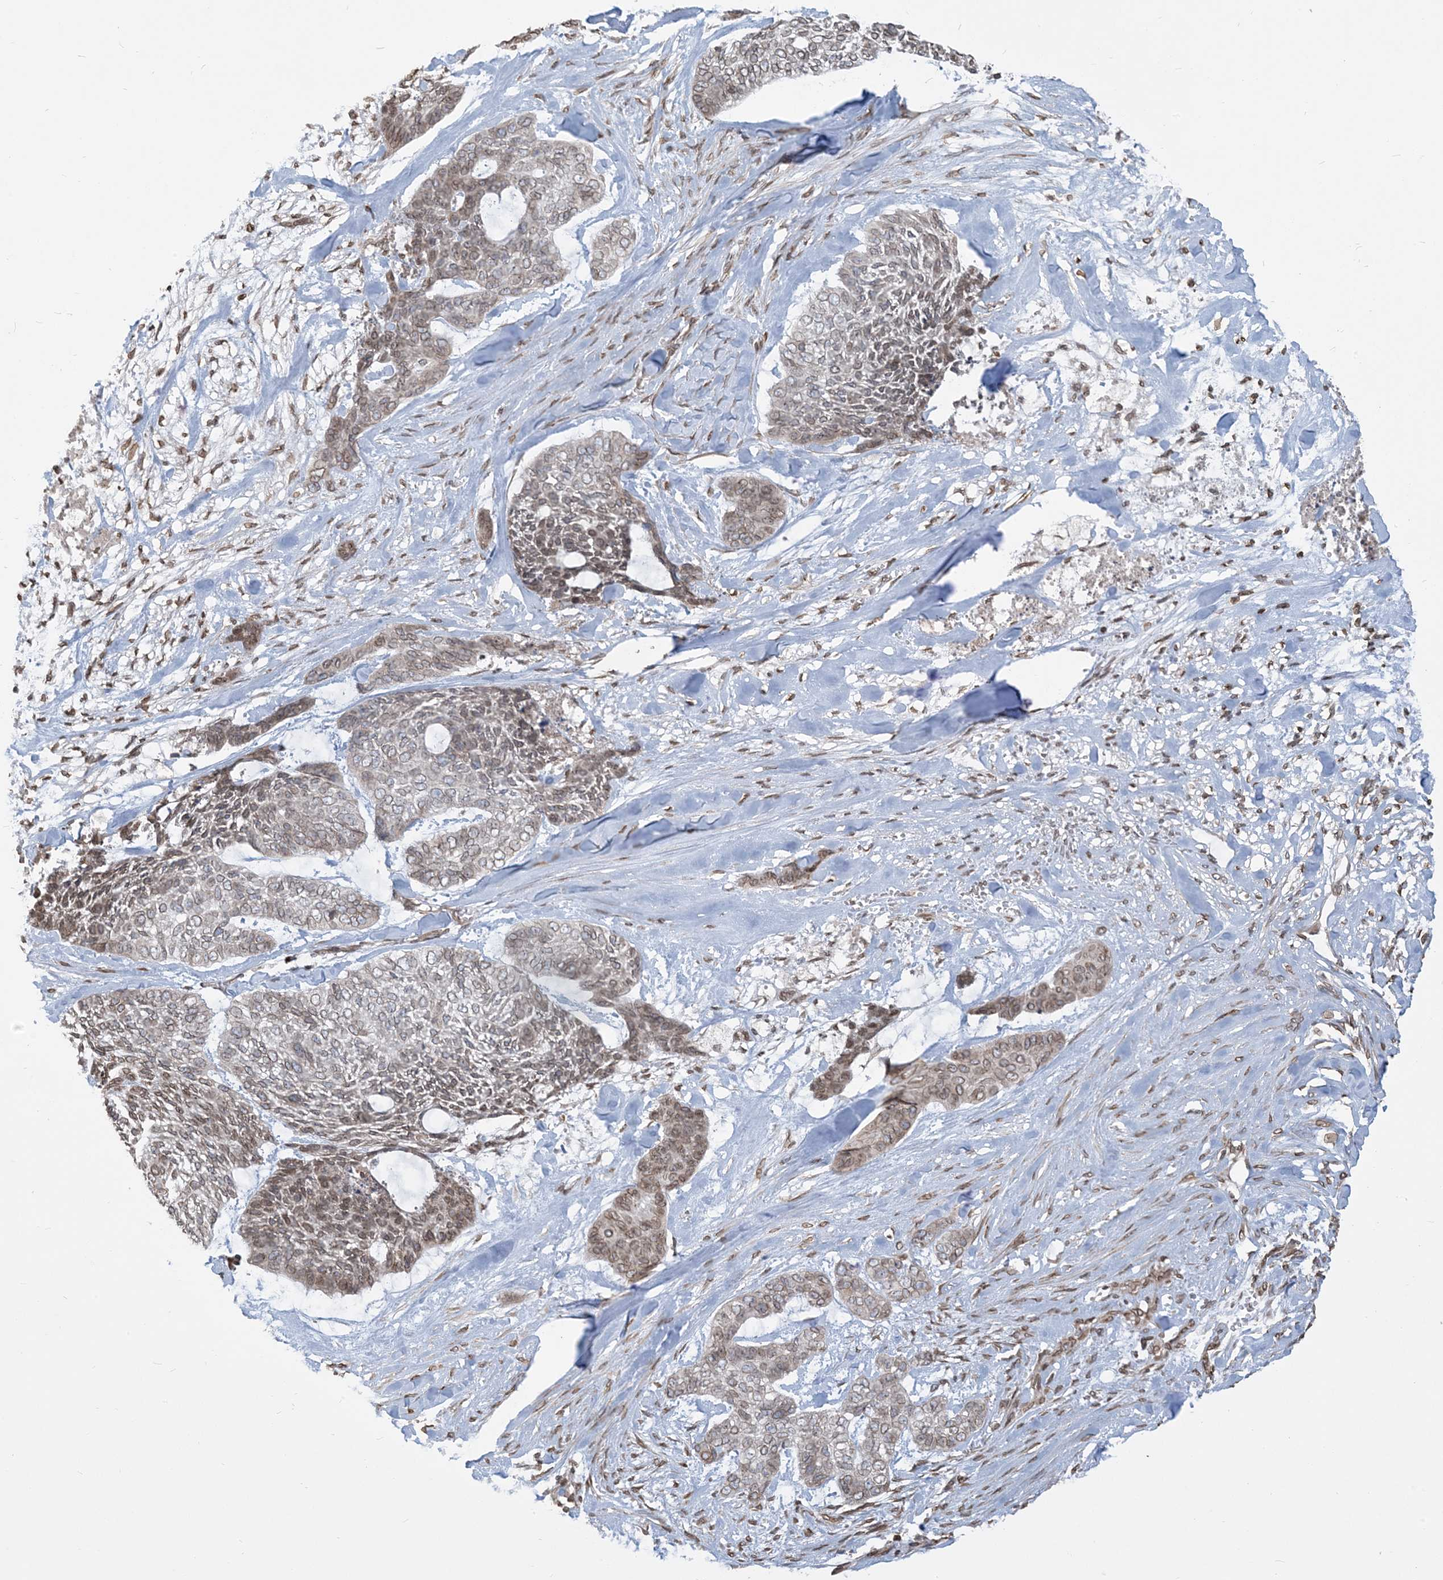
{"staining": {"intensity": "weak", "quantity": ">75%", "location": "cytoplasmic/membranous,nuclear"}, "tissue": "skin cancer", "cell_type": "Tumor cells", "image_type": "cancer", "snomed": [{"axis": "morphology", "description": "Basal cell carcinoma"}, {"axis": "topography", "description": "Skin"}], "caption": "A histopathology image of human skin cancer (basal cell carcinoma) stained for a protein exhibits weak cytoplasmic/membranous and nuclear brown staining in tumor cells.", "gene": "WWP1", "patient": {"sex": "female", "age": 64}}